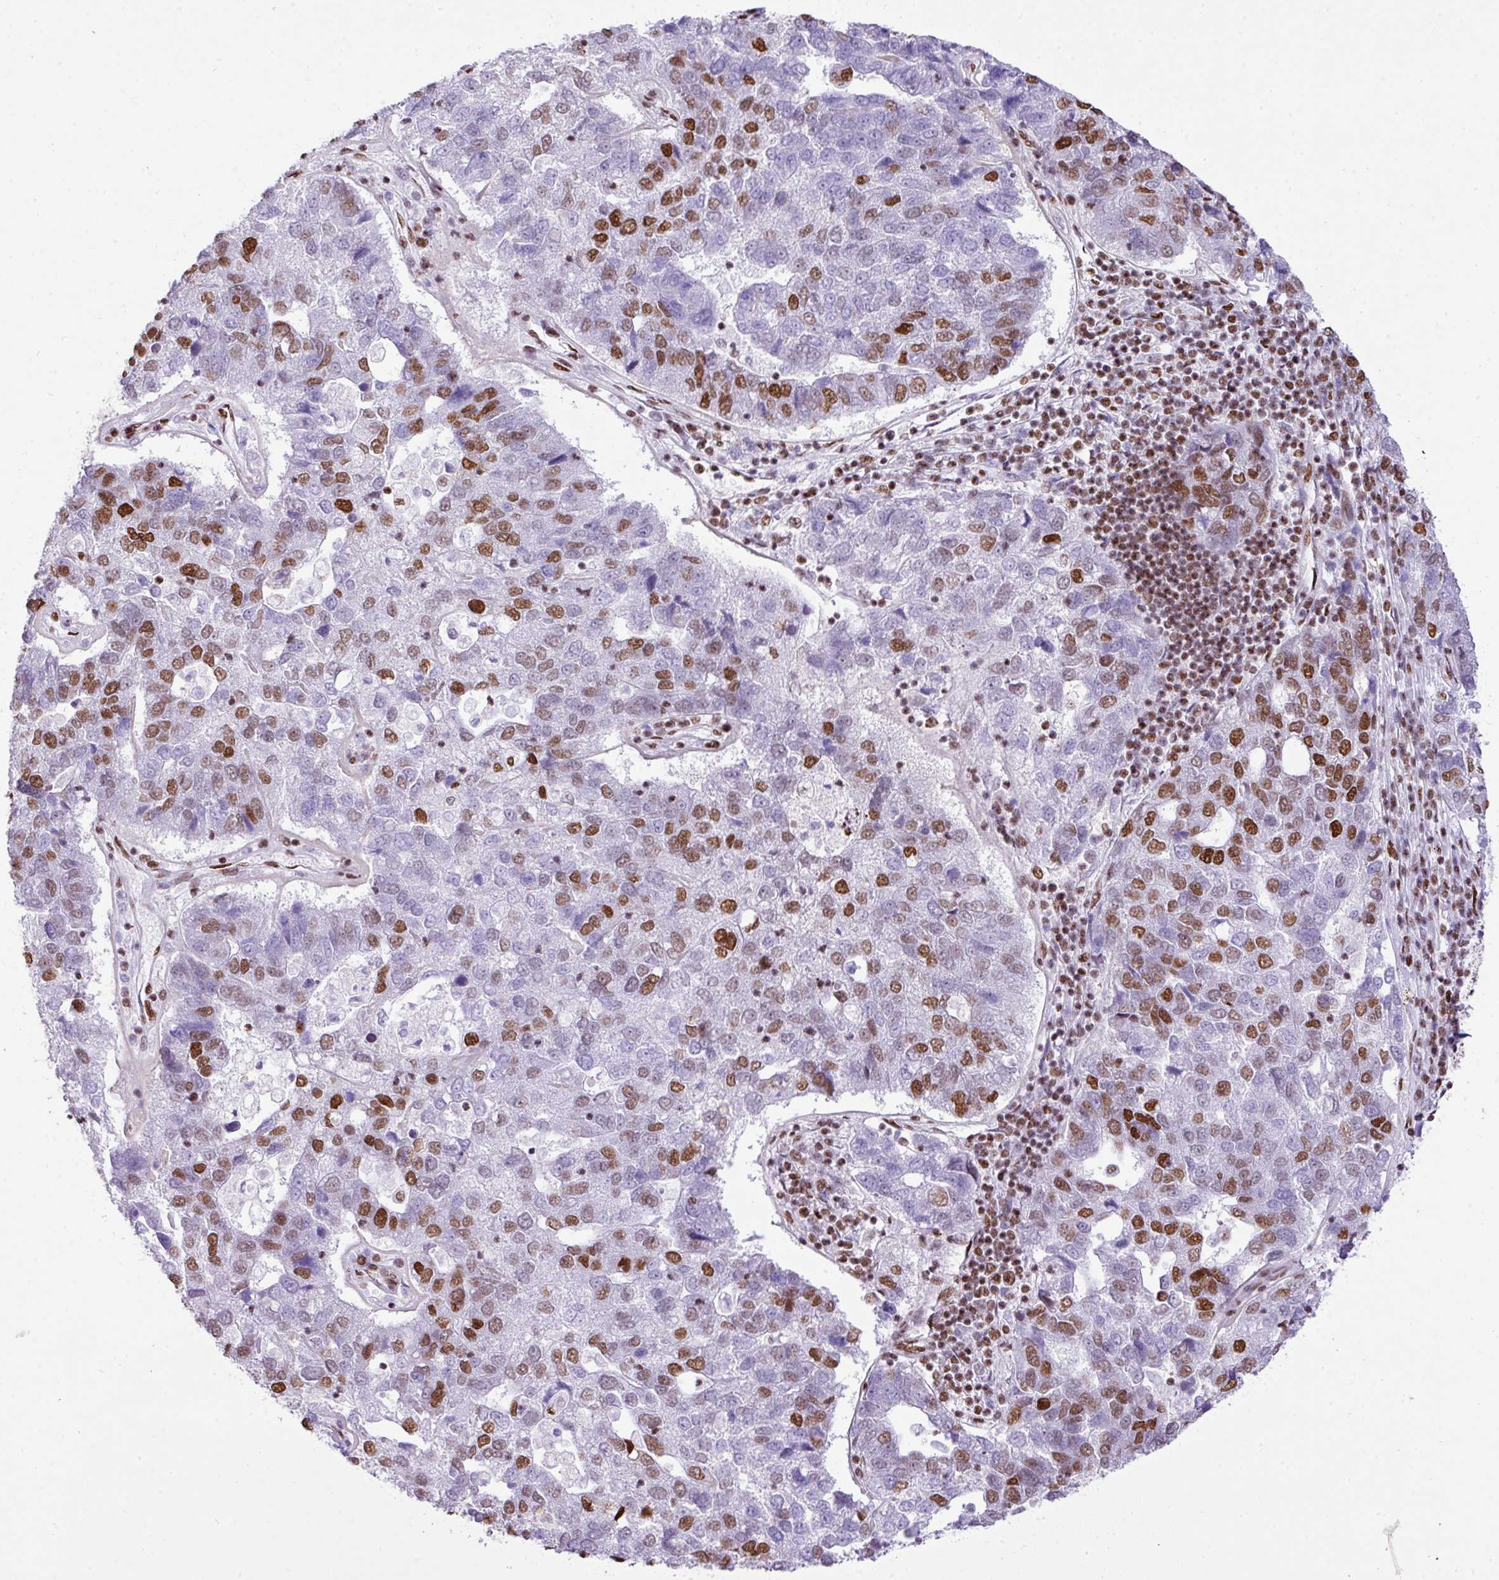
{"staining": {"intensity": "moderate", "quantity": "25%-75%", "location": "nuclear"}, "tissue": "pancreatic cancer", "cell_type": "Tumor cells", "image_type": "cancer", "snomed": [{"axis": "morphology", "description": "Adenocarcinoma, NOS"}, {"axis": "topography", "description": "Pancreas"}], "caption": "Protein analysis of pancreatic cancer tissue shows moderate nuclear positivity in about 25%-75% of tumor cells.", "gene": "RARG", "patient": {"sex": "female", "age": 61}}